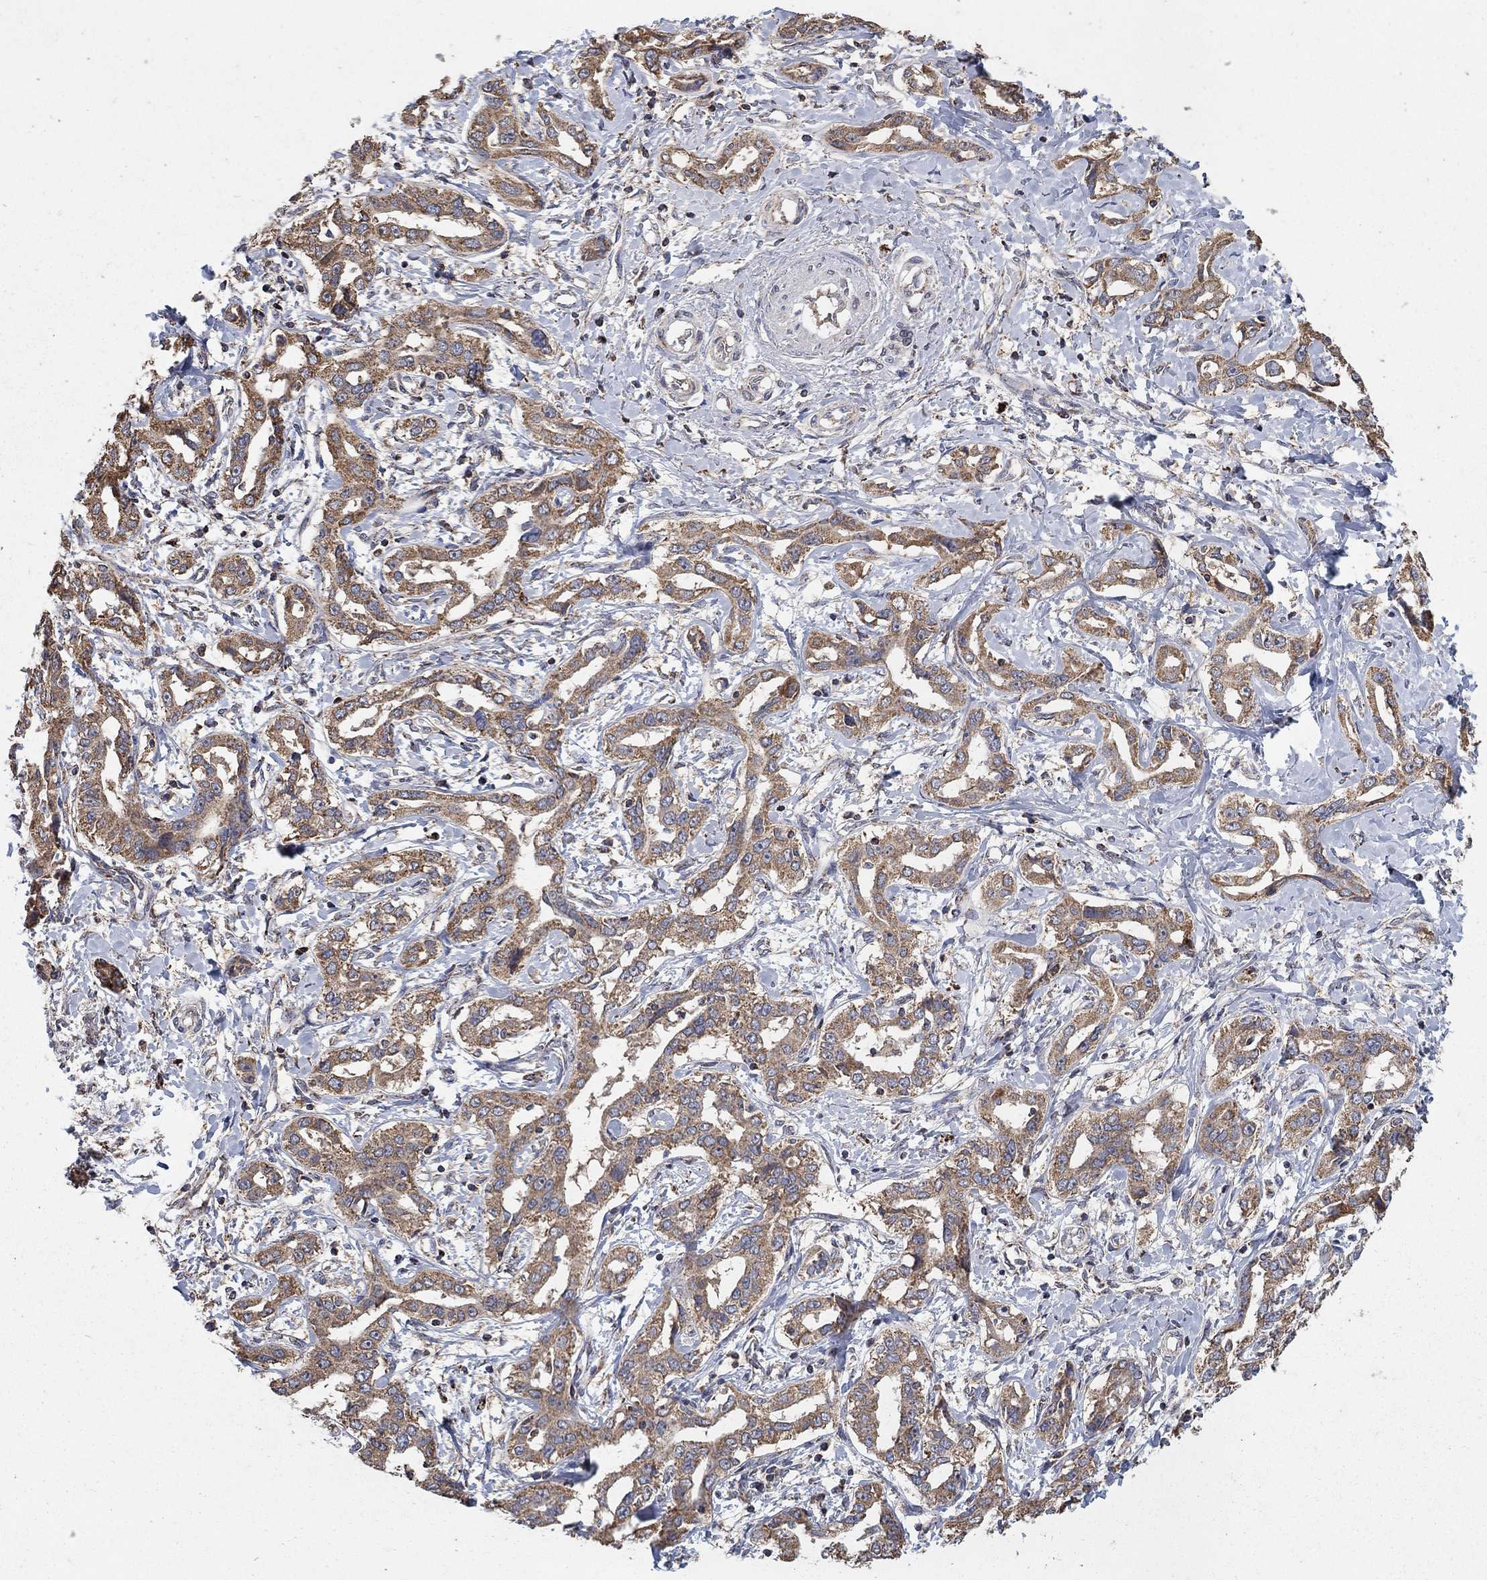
{"staining": {"intensity": "moderate", "quantity": ">75%", "location": "cytoplasmic/membranous"}, "tissue": "liver cancer", "cell_type": "Tumor cells", "image_type": "cancer", "snomed": [{"axis": "morphology", "description": "Cholangiocarcinoma"}, {"axis": "topography", "description": "Liver"}], "caption": "Human liver cancer stained for a protein (brown) displays moderate cytoplasmic/membranous positive staining in about >75% of tumor cells.", "gene": "GPSM1", "patient": {"sex": "male", "age": 59}}